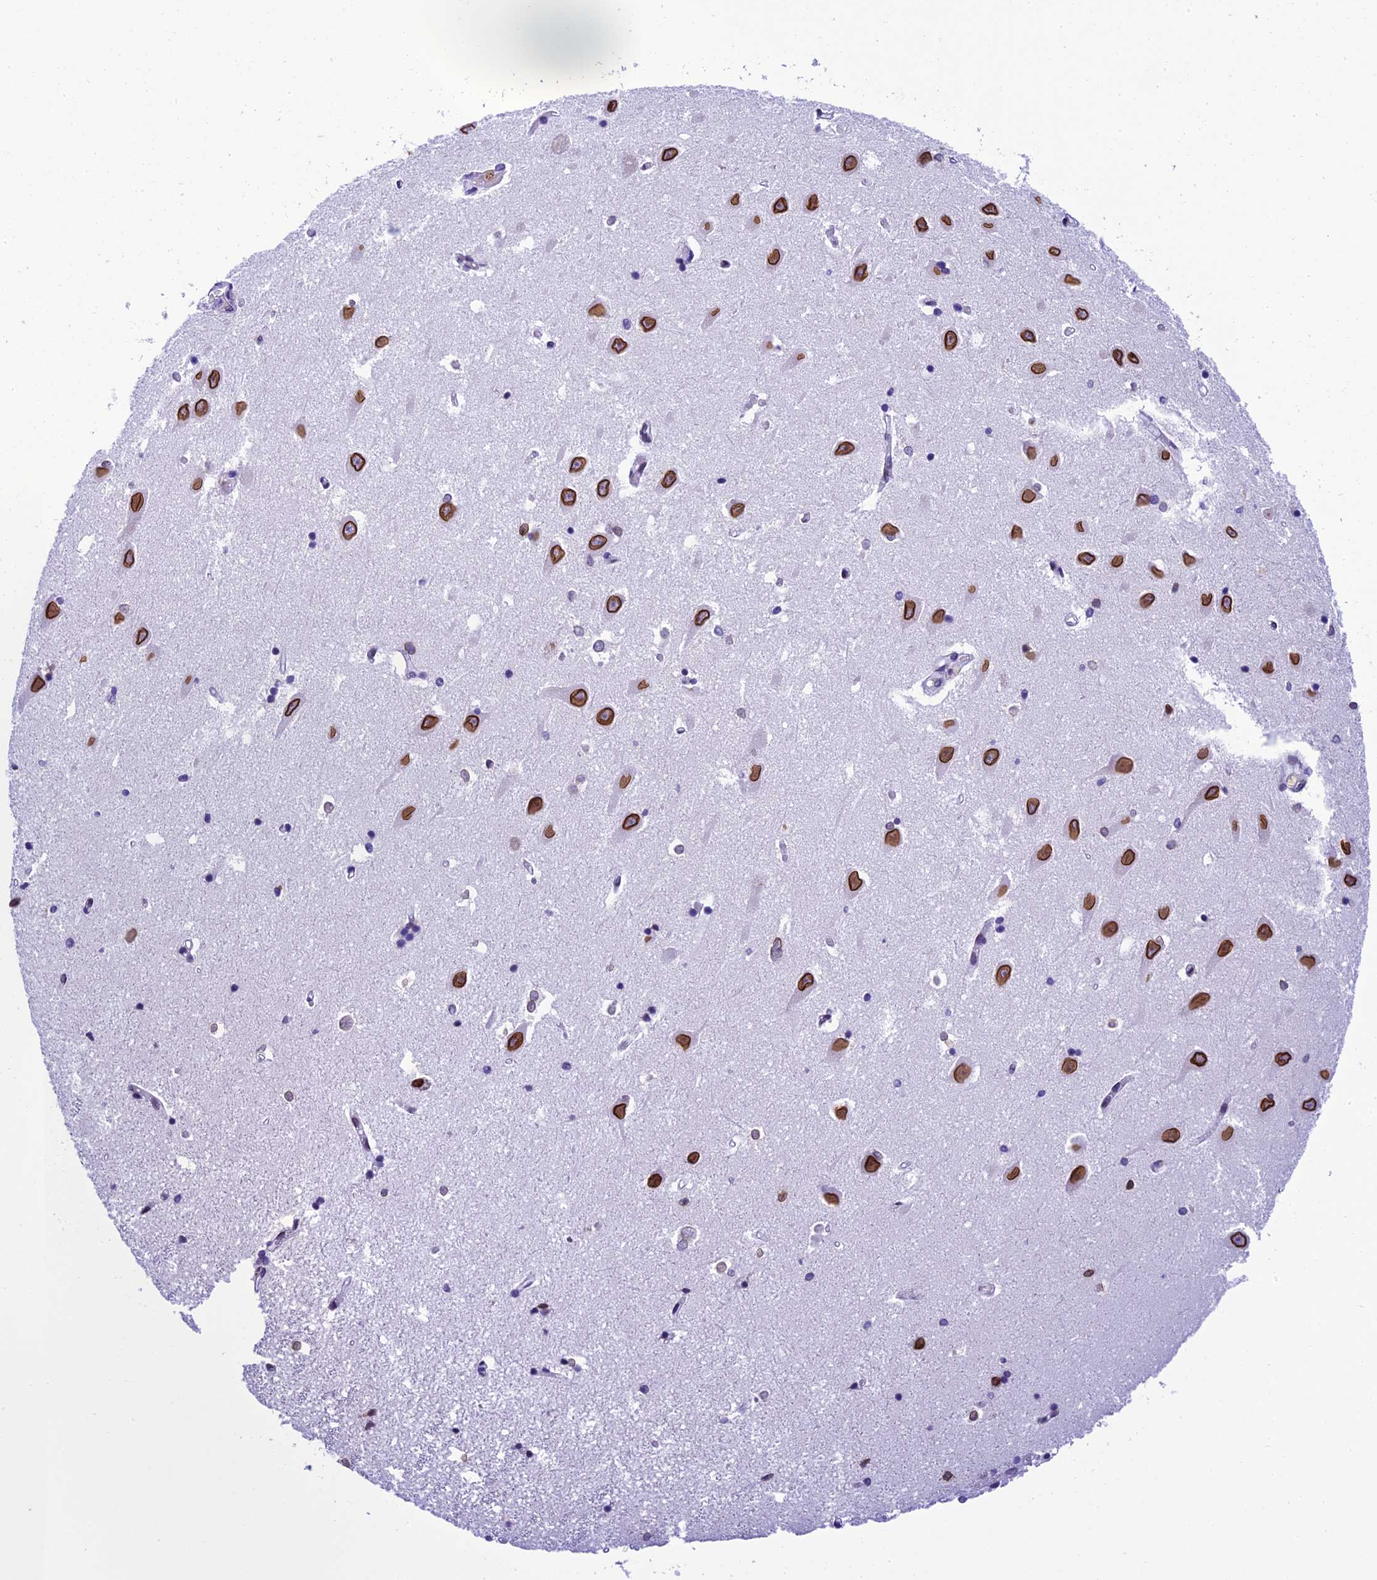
{"staining": {"intensity": "moderate", "quantity": "<25%", "location": "cytoplasmic/membranous,nuclear"}, "tissue": "hippocampus", "cell_type": "Glial cells", "image_type": "normal", "snomed": [{"axis": "morphology", "description": "Normal tissue, NOS"}, {"axis": "topography", "description": "Hippocampus"}], "caption": "This is a photomicrograph of immunohistochemistry staining of normal hippocampus, which shows moderate staining in the cytoplasmic/membranous,nuclear of glial cells.", "gene": "METTL25", "patient": {"sex": "male", "age": 70}}